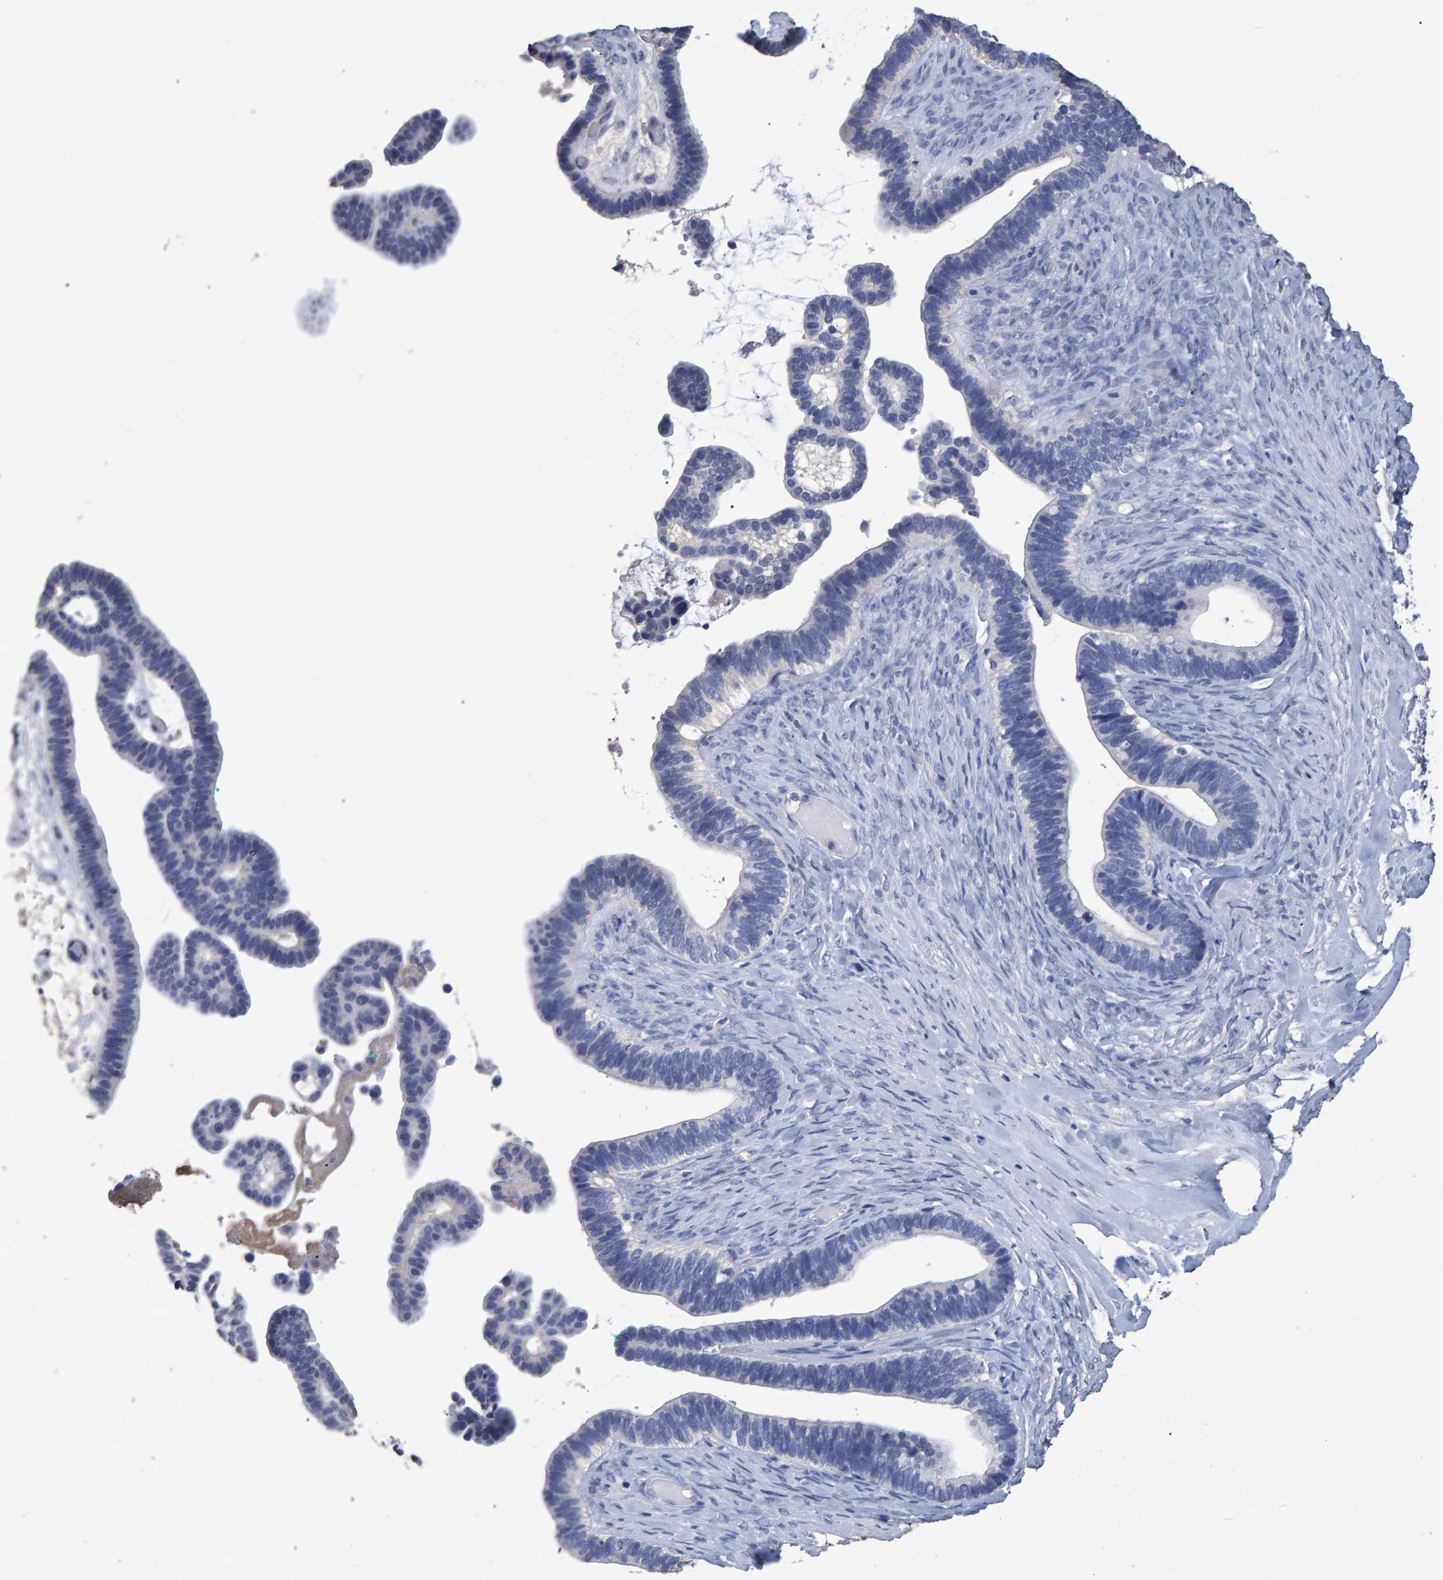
{"staining": {"intensity": "negative", "quantity": "none", "location": "none"}, "tissue": "ovarian cancer", "cell_type": "Tumor cells", "image_type": "cancer", "snomed": [{"axis": "morphology", "description": "Cystadenocarcinoma, serous, NOS"}, {"axis": "topography", "description": "Ovary"}], "caption": "The micrograph displays no significant expression in tumor cells of ovarian cancer (serous cystadenocarcinoma). Nuclei are stained in blue.", "gene": "HEMGN", "patient": {"sex": "female", "age": 56}}